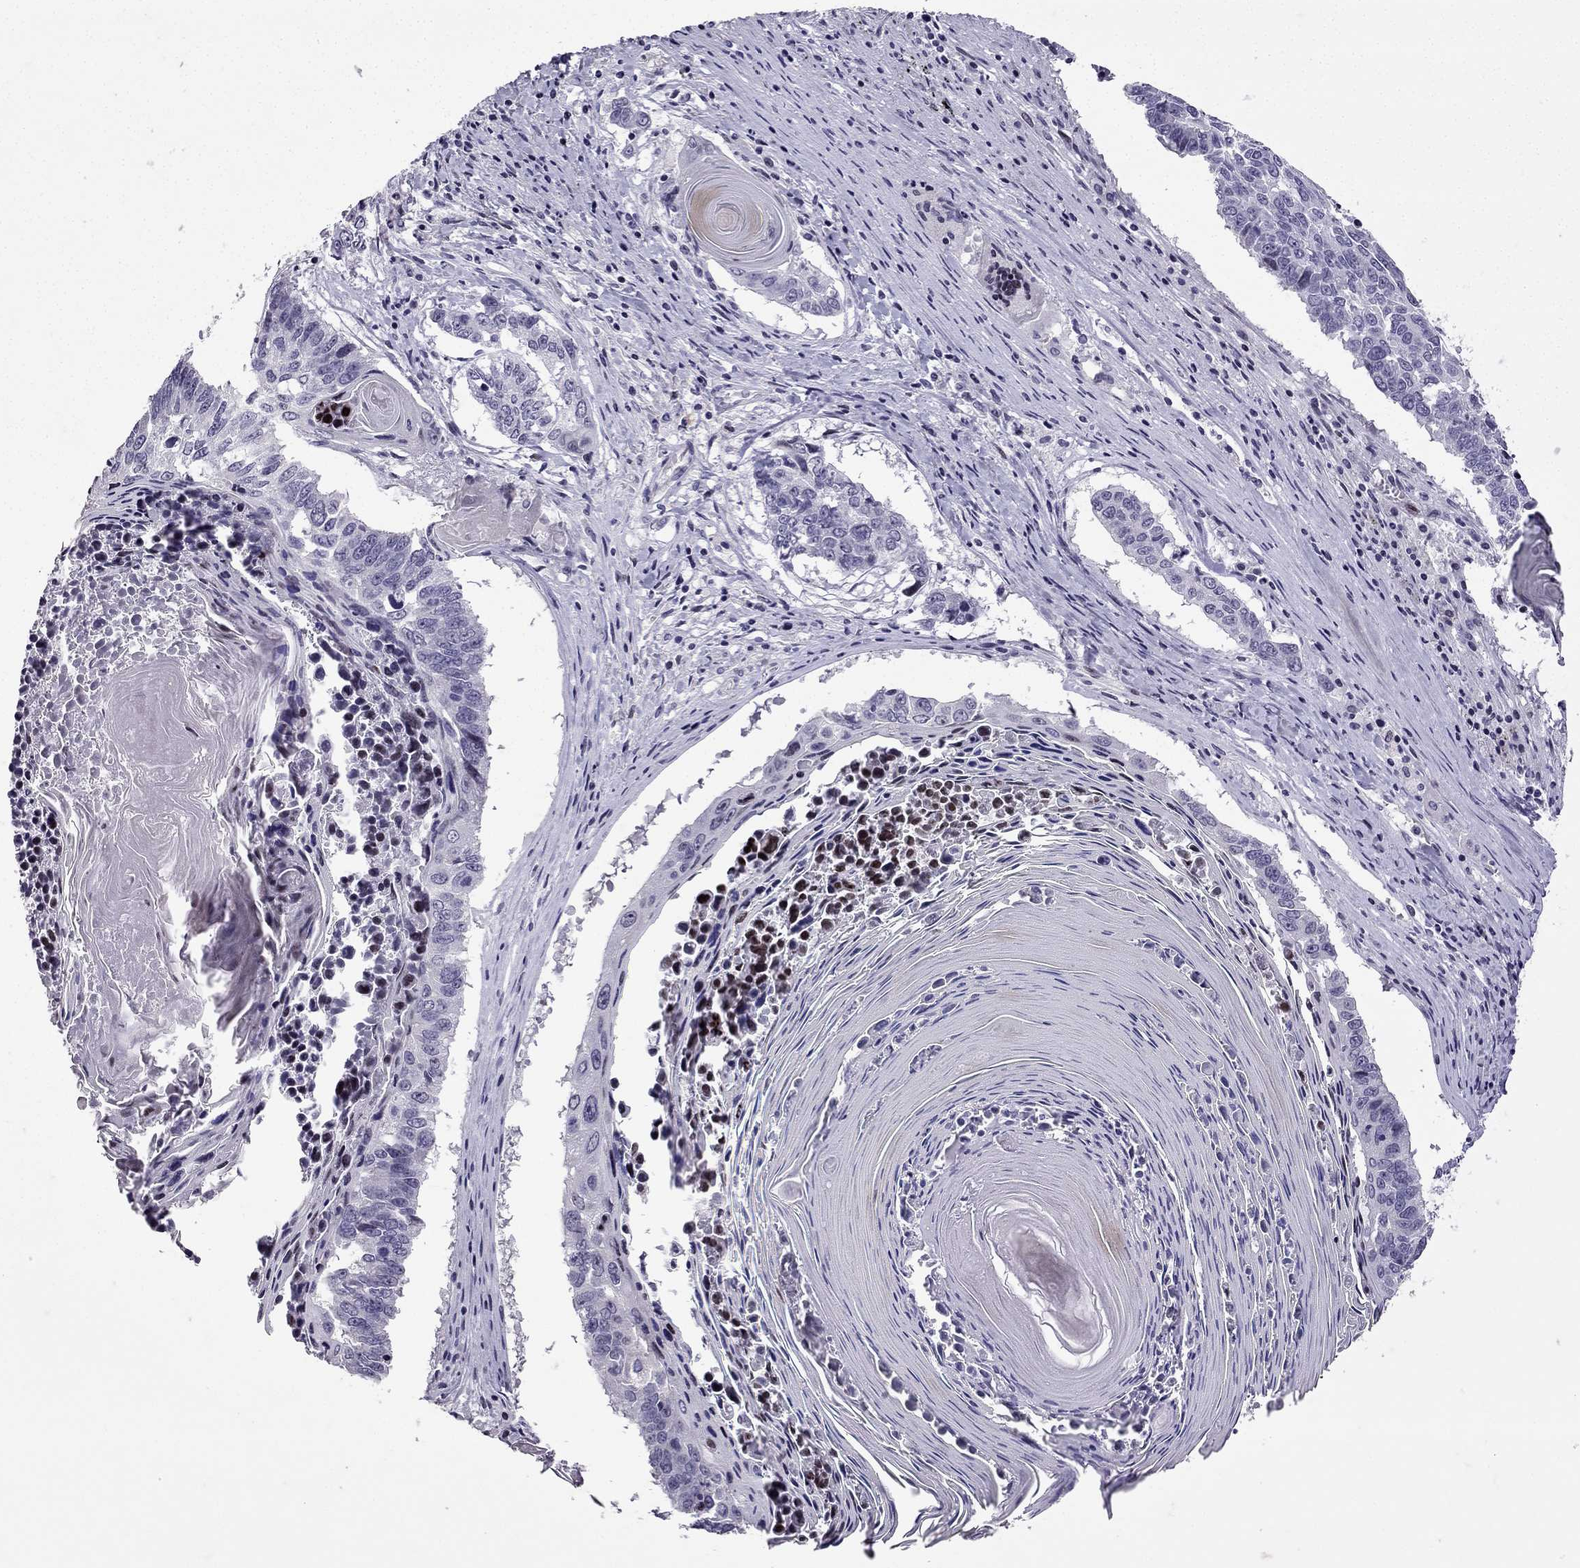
{"staining": {"intensity": "negative", "quantity": "none", "location": "none"}, "tissue": "lung cancer", "cell_type": "Tumor cells", "image_type": "cancer", "snomed": [{"axis": "morphology", "description": "Squamous cell carcinoma, NOS"}, {"axis": "topography", "description": "Lung"}], "caption": "An image of human lung cancer (squamous cell carcinoma) is negative for staining in tumor cells.", "gene": "TTN", "patient": {"sex": "male", "age": 73}}